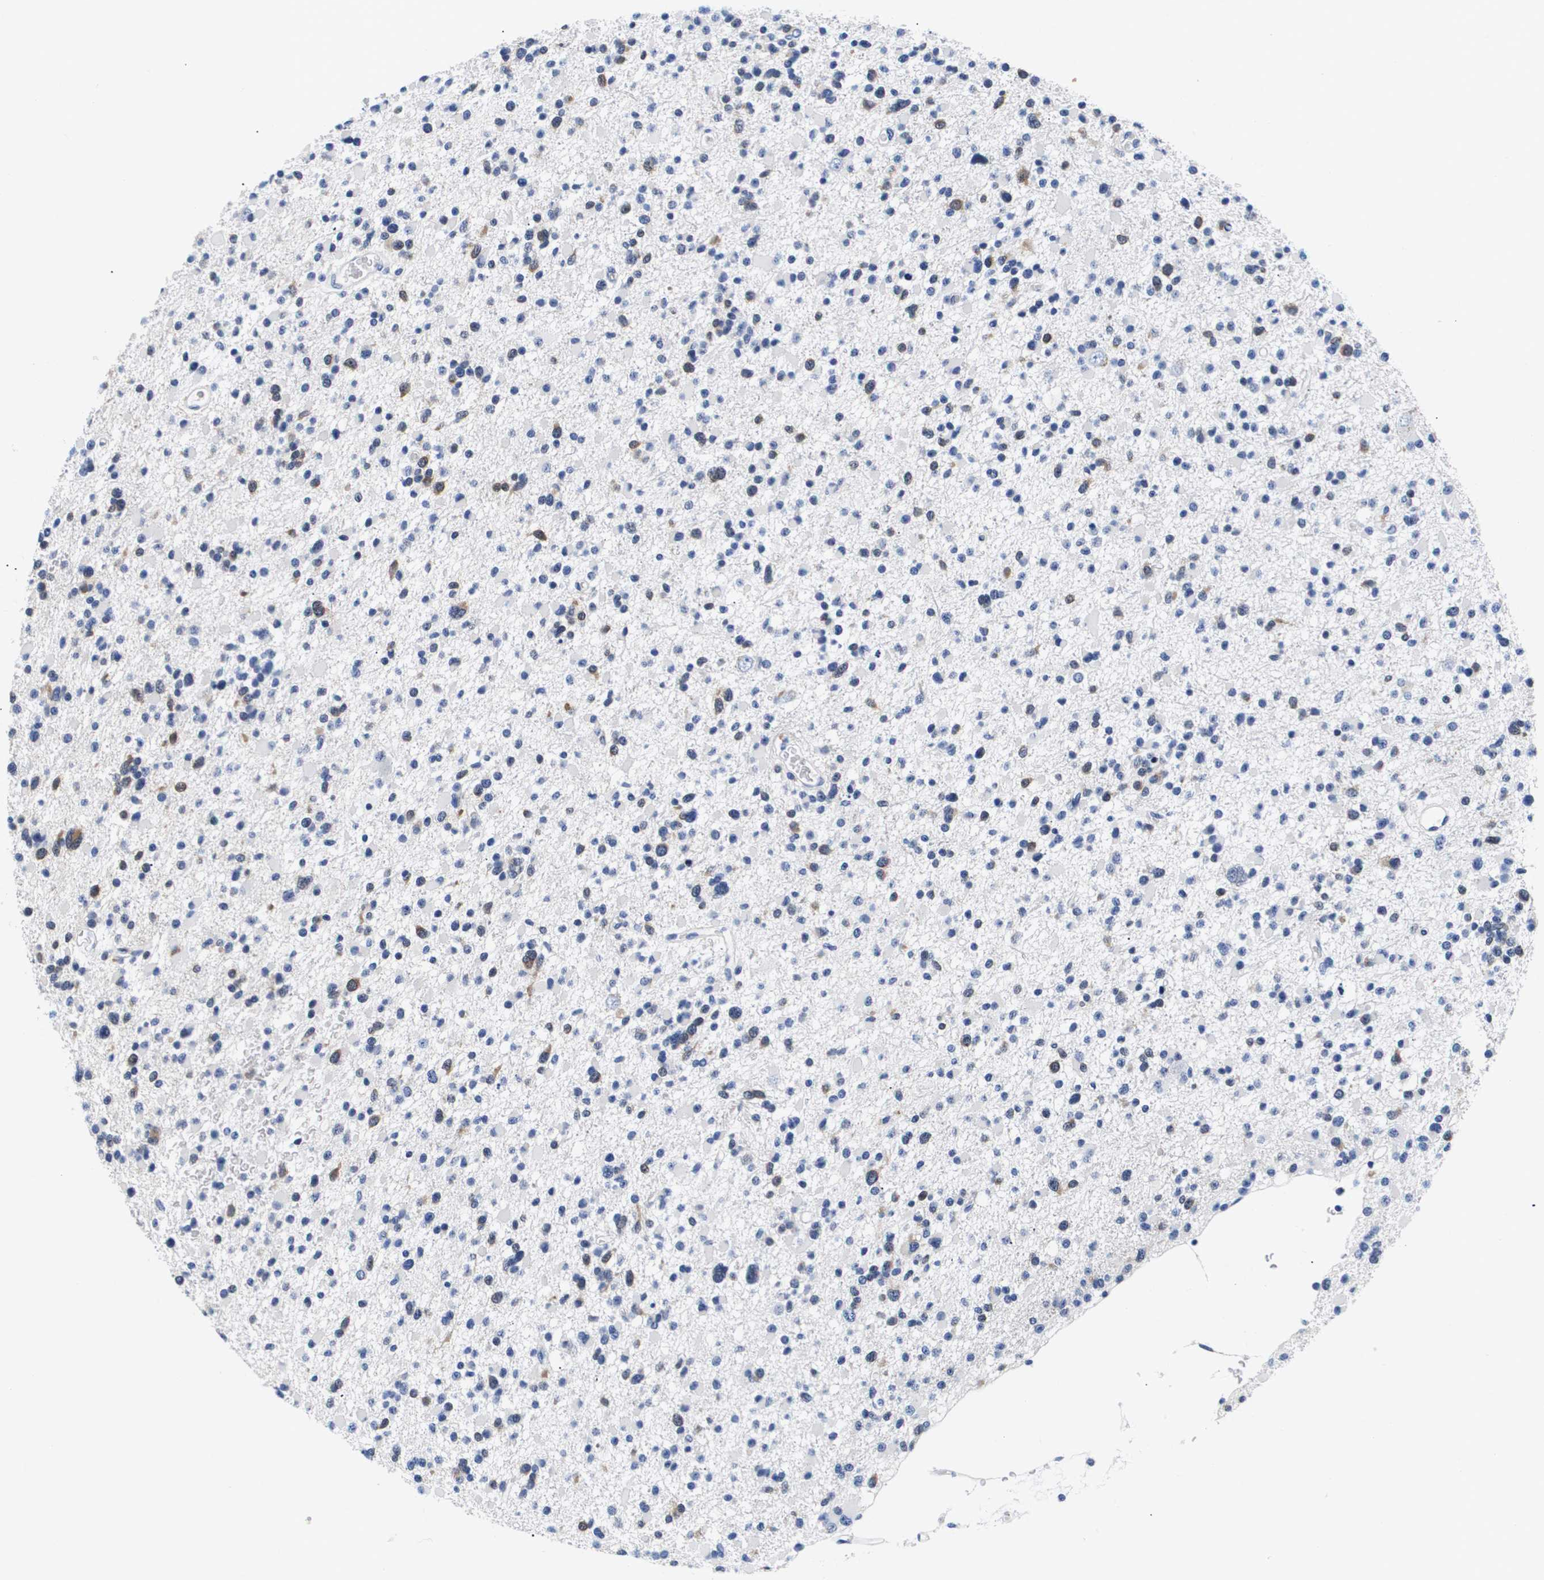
{"staining": {"intensity": "weak", "quantity": "<25%", "location": "cytoplasmic/membranous"}, "tissue": "glioma", "cell_type": "Tumor cells", "image_type": "cancer", "snomed": [{"axis": "morphology", "description": "Glioma, malignant, Low grade"}, {"axis": "topography", "description": "Brain"}], "caption": "This micrograph is of malignant glioma (low-grade) stained with immunohistochemistry (IHC) to label a protein in brown with the nuclei are counter-stained blue. There is no positivity in tumor cells. (IHC, brightfield microscopy, high magnification).", "gene": "SHD", "patient": {"sex": "female", "age": 22}}